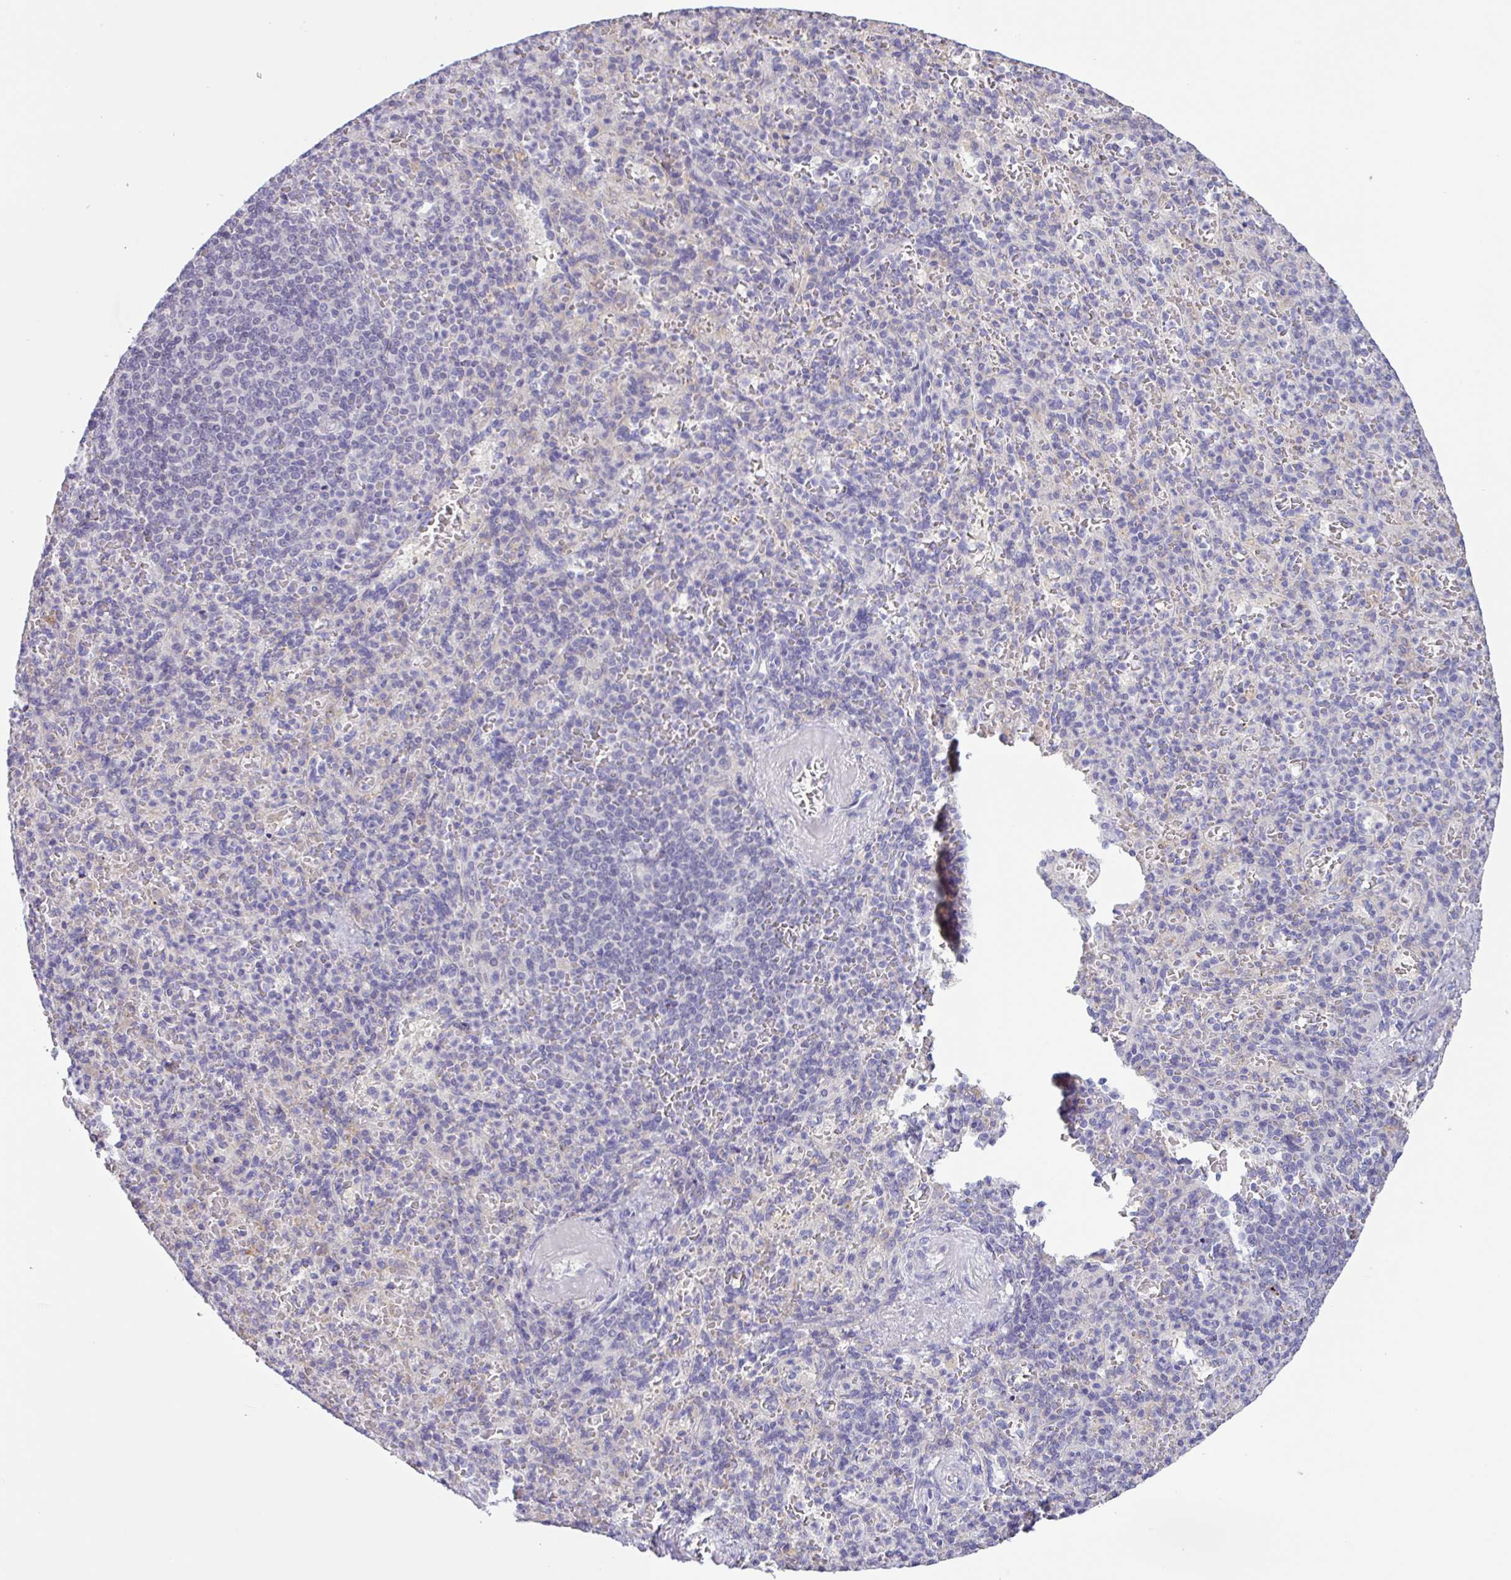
{"staining": {"intensity": "negative", "quantity": "none", "location": "none"}, "tissue": "spleen", "cell_type": "Cells in red pulp", "image_type": "normal", "snomed": [{"axis": "morphology", "description": "Normal tissue, NOS"}, {"axis": "topography", "description": "Spleen"}], "caption": "Immunohistochemistry (IHC) of benign human spleen displays no positivity in cells in red pulp. (DAB IHC visualized using brightfield microscopy, high magnification).", "gene": "SFTPB", "patient": {"sex": "female", "age": 74}}